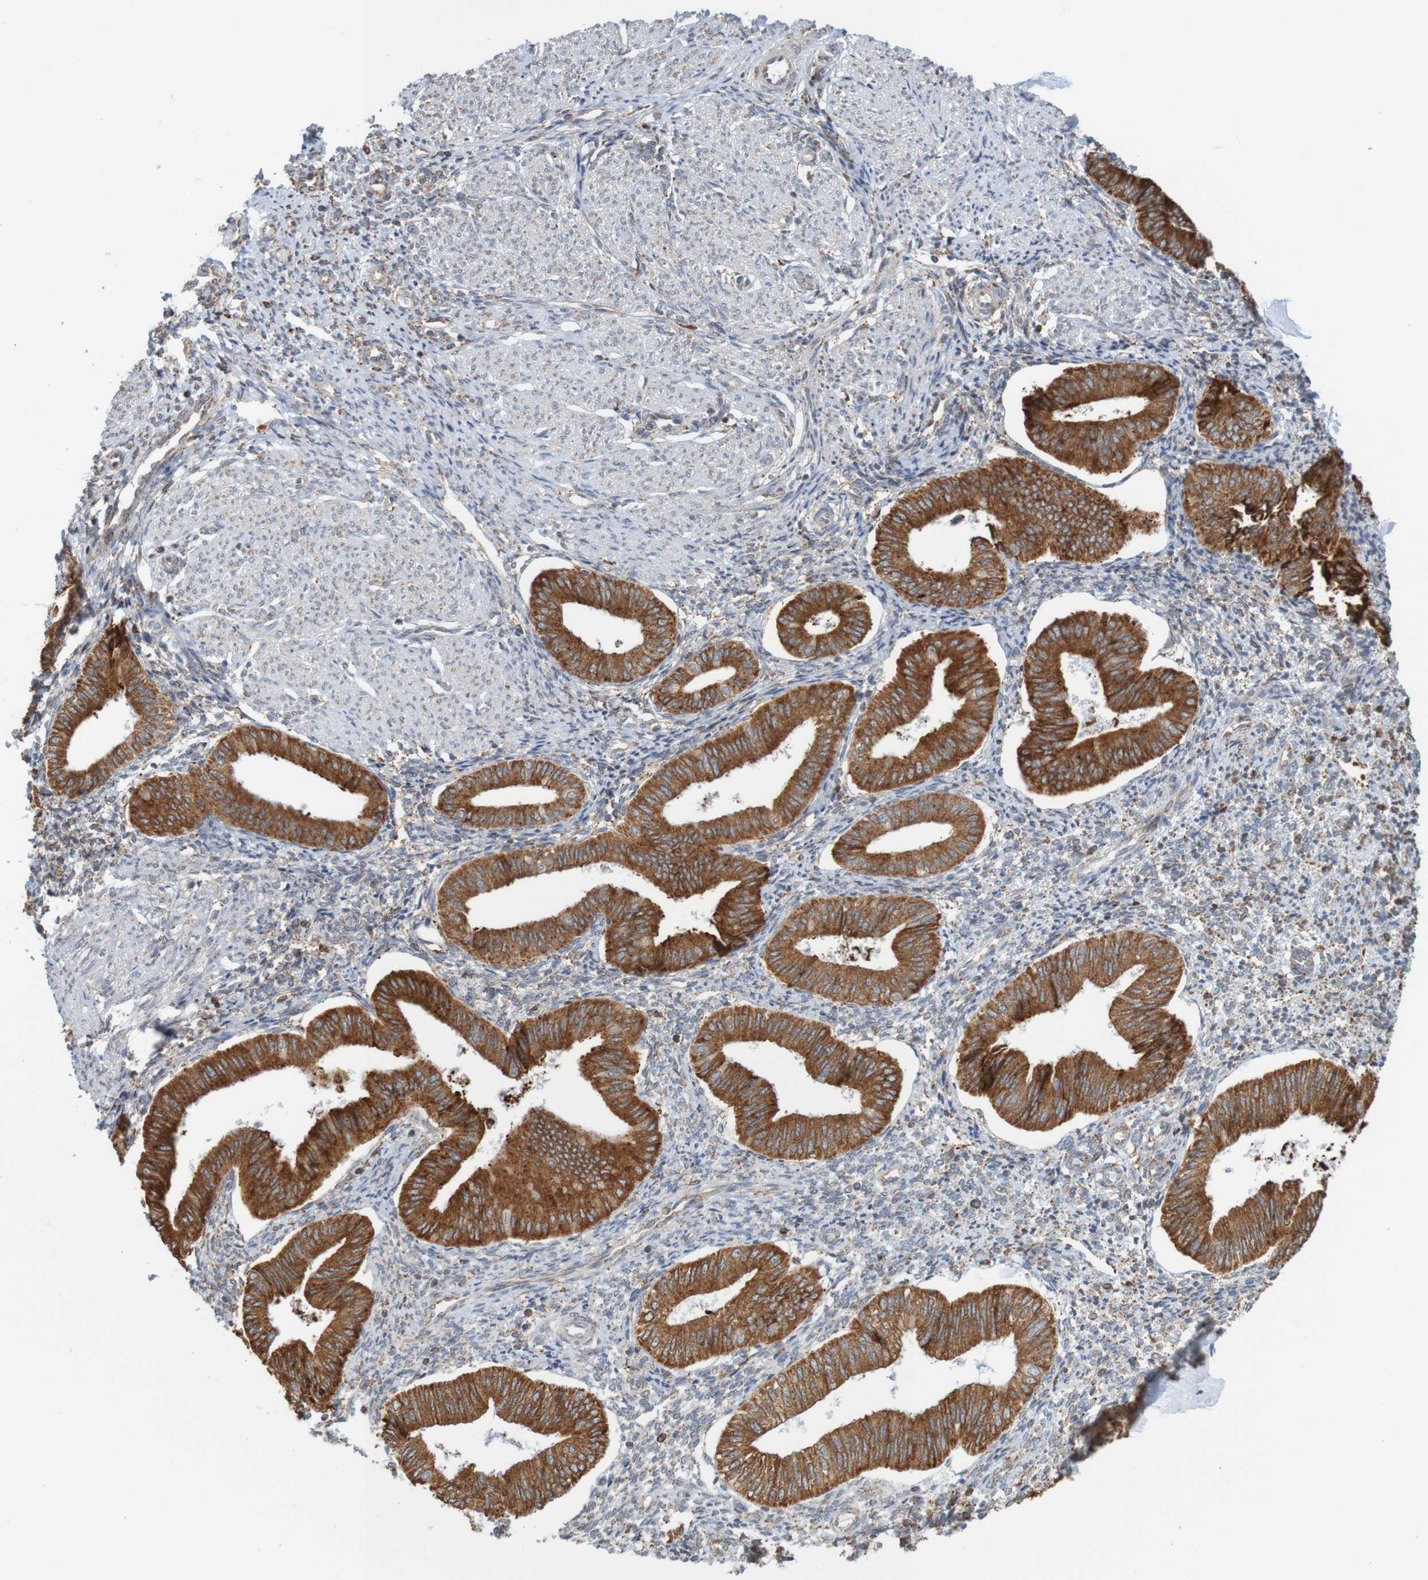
{"staining": {"intensity": "moderate", "quantity": "<25%", "location": "cytoplasmic/membranous"}, "tissue": "endometrium", "cell_type": "Cells in endometrial stroma", "image_type": "normal", "snomed": [{"axis": "morphology", "description": "Normal tissue, NOS"}, {"axis": "topography", "description": "Endometrium"}], "caption": "Immunohistochemical staining of unremarkable endometrium exhibits moderate cytoplasmic/membranous protein staining in approximately <25% of cells in endometrial stroma.", "gene": "PDIA3", "patient": {"sex": "female", "age": 50}}